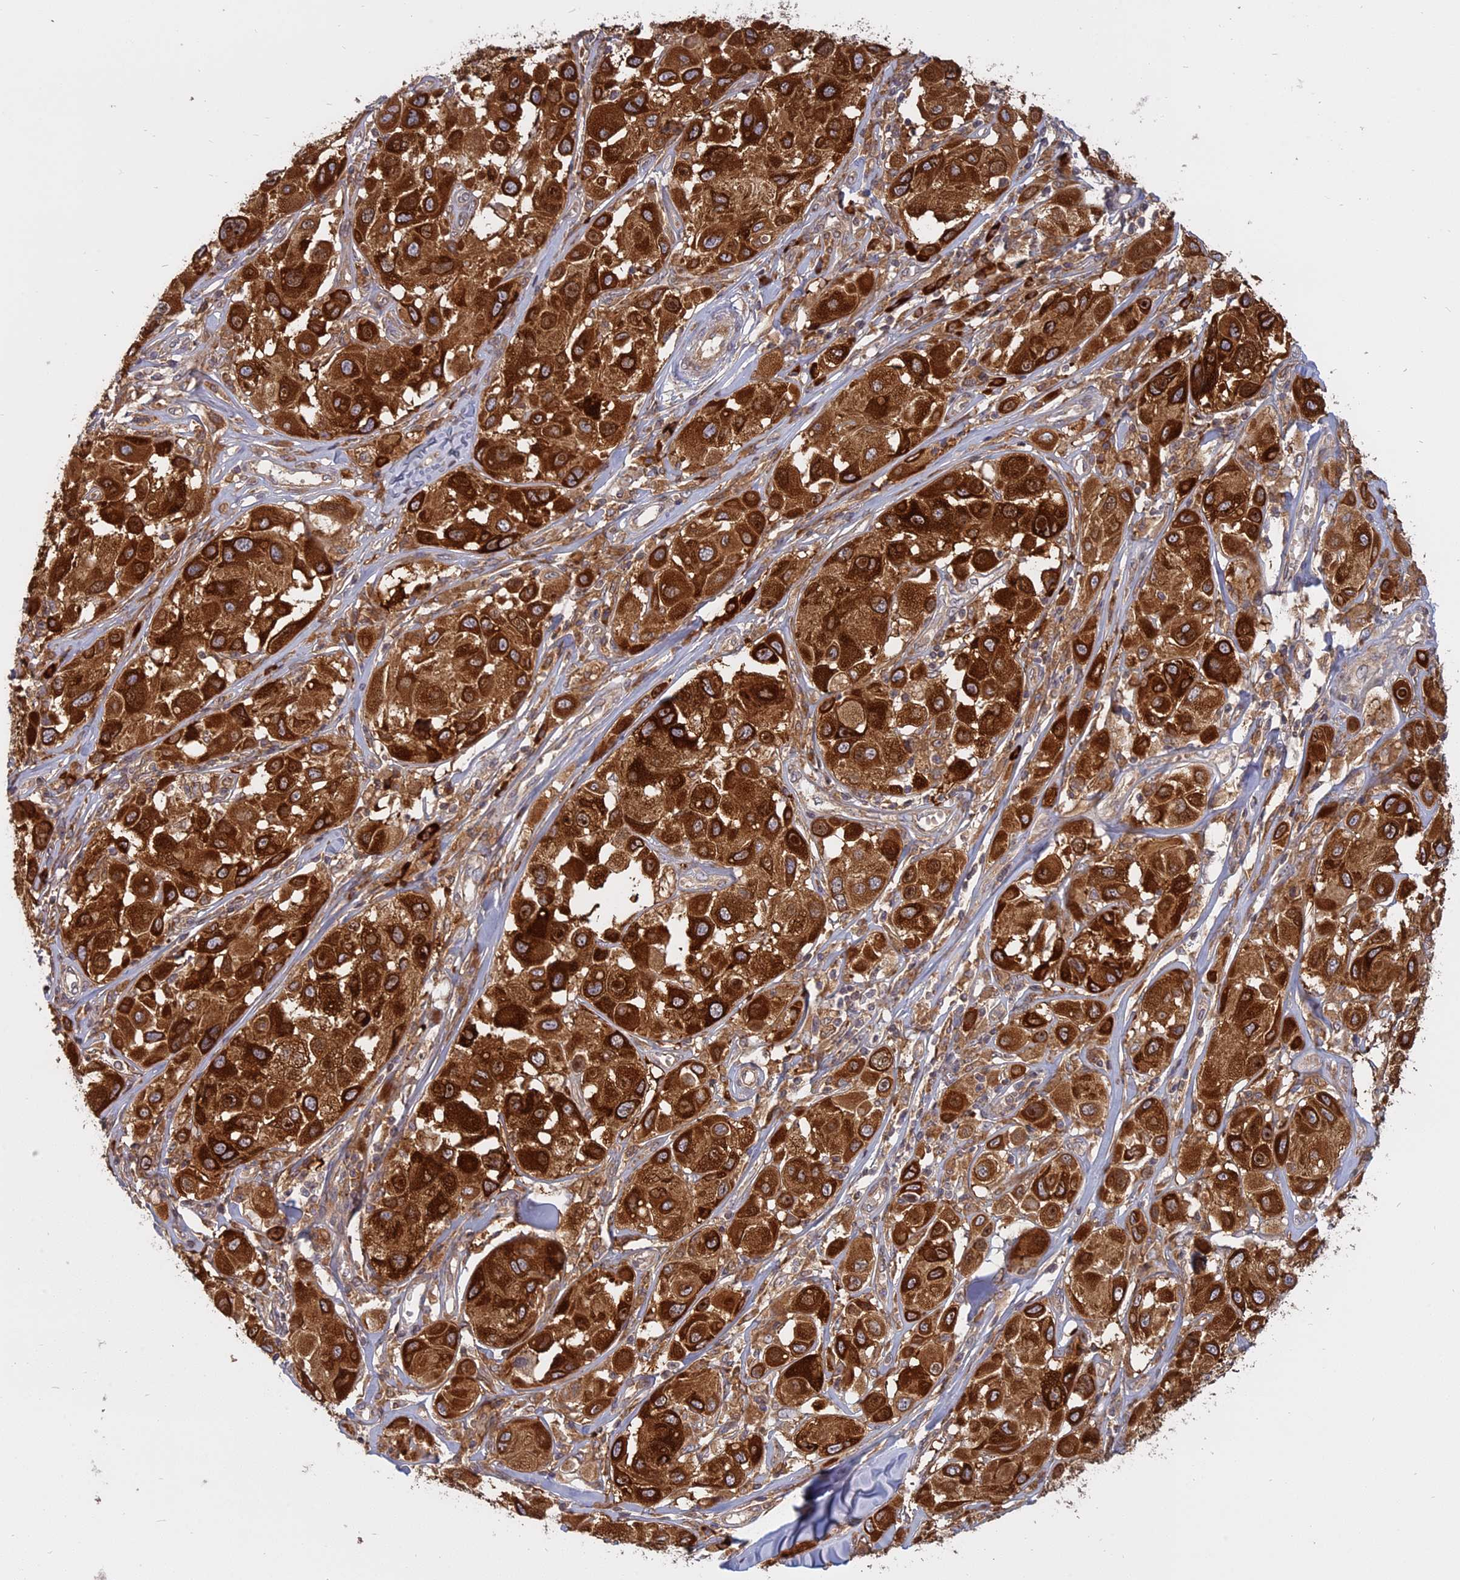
{"staining": {"intensity": "strong", "quantity": ">75%", "location": "cytoplasmic/membranous"}, "tissue": "melanoma", "cell_type": "Tumor cells", "image_type": "cancer", "snomed": [{"axis": "morphology", "description": "Malignant melanoma, Metastatic site"}, {"axis": "topography", "description": "Skin"}], "caption": "This is a histology image of immunohistochemistry staining of malignant melanoma (metastatic site), which shows strong expression in the cytoplasmic/membranous of tumor cells.", "gene": "TMEM208", "patient": {"sex": "male", "age": 41}}